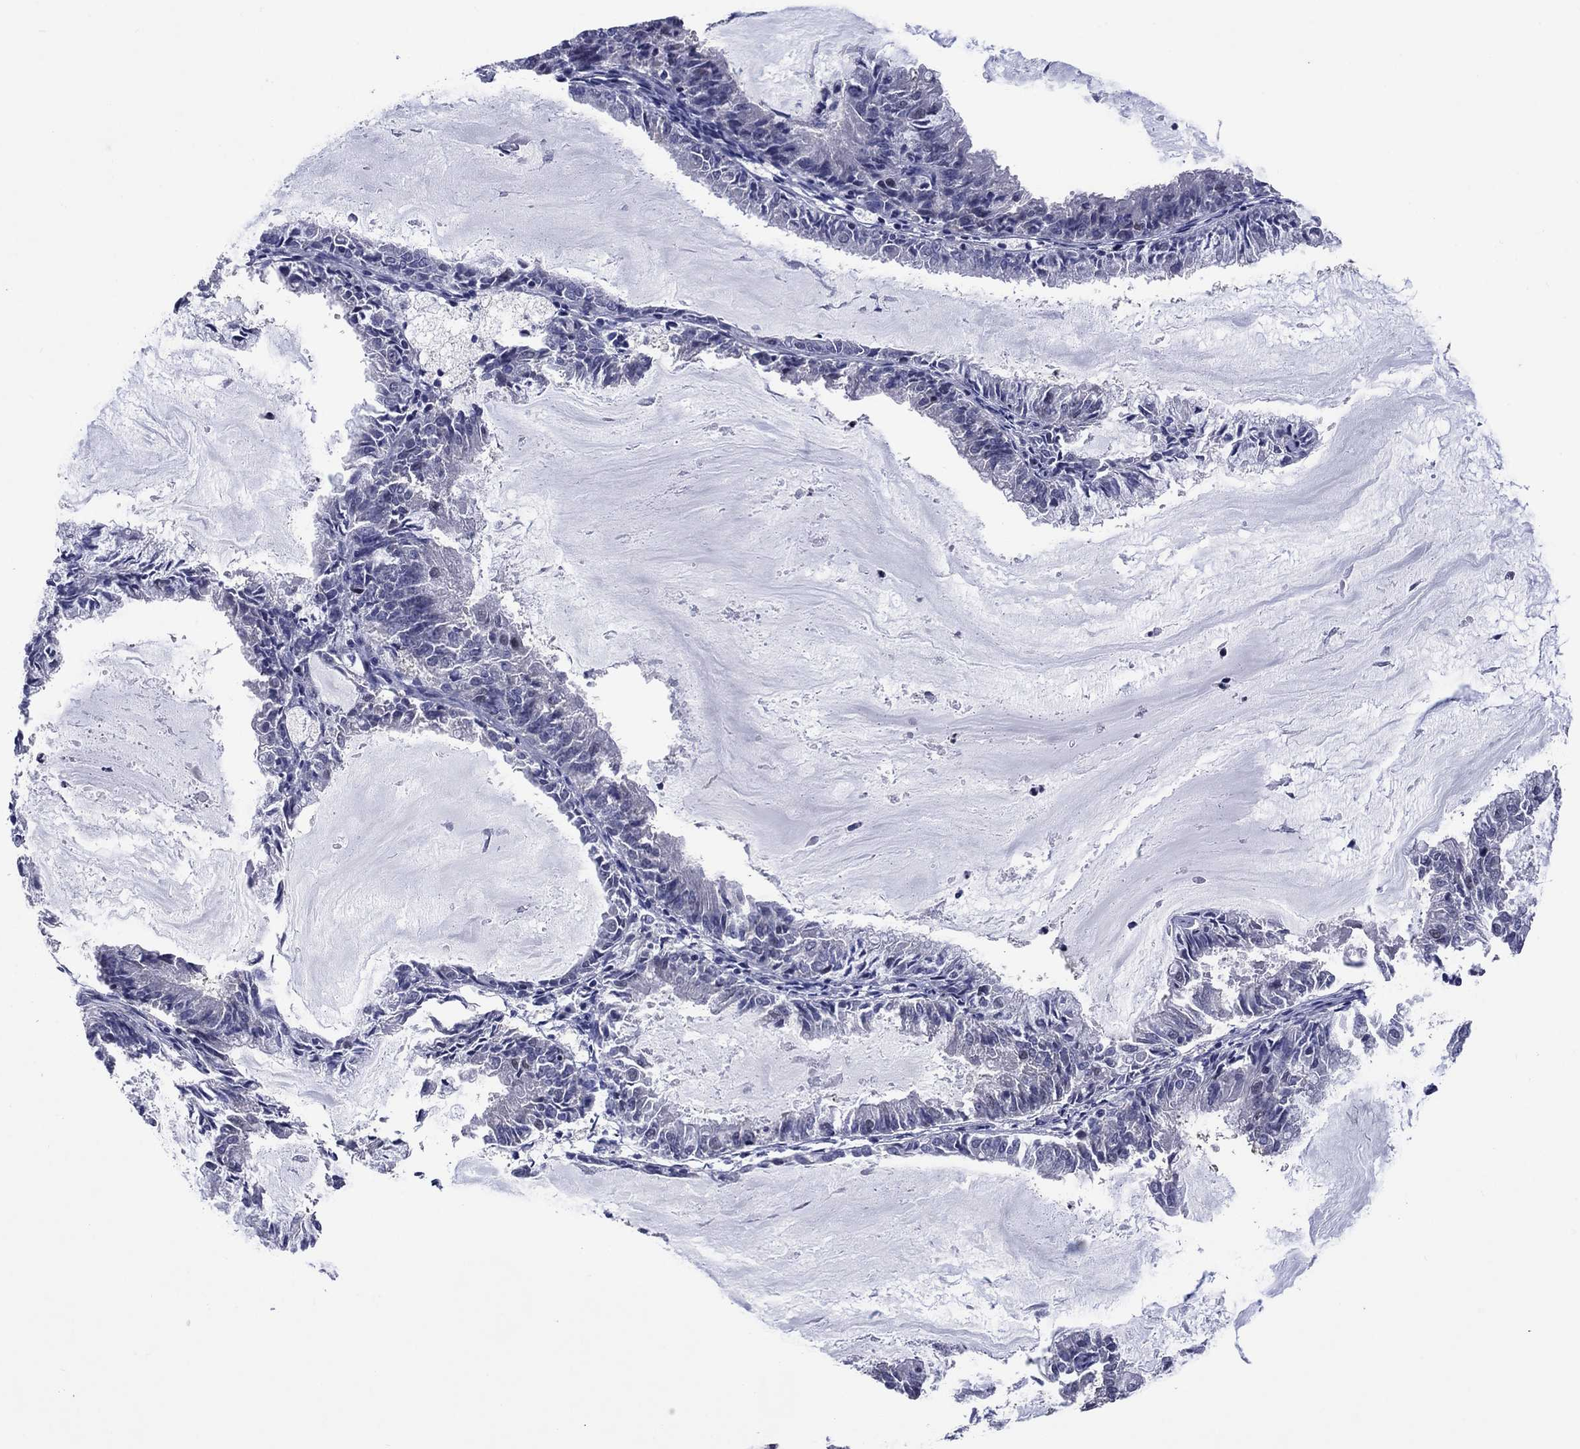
{"staining": {"intensity": "negative", "quantity": "none", "location": "none"}, "tissue": "endometrial cancer", "cell_type": "Tumor cells", "image_type": "cancer", "snomed": [{"axis": "morphology", "description": "Adenocarcinoma, NOS"}, {"axis": "topography", "description": "Endometrium"}], "caption": "Tumor cells are negative for brown protein staining in adenocarcinoma (endometrial).", "gene": "TYMS", "patient": {"sex": "female", "age": 57}}